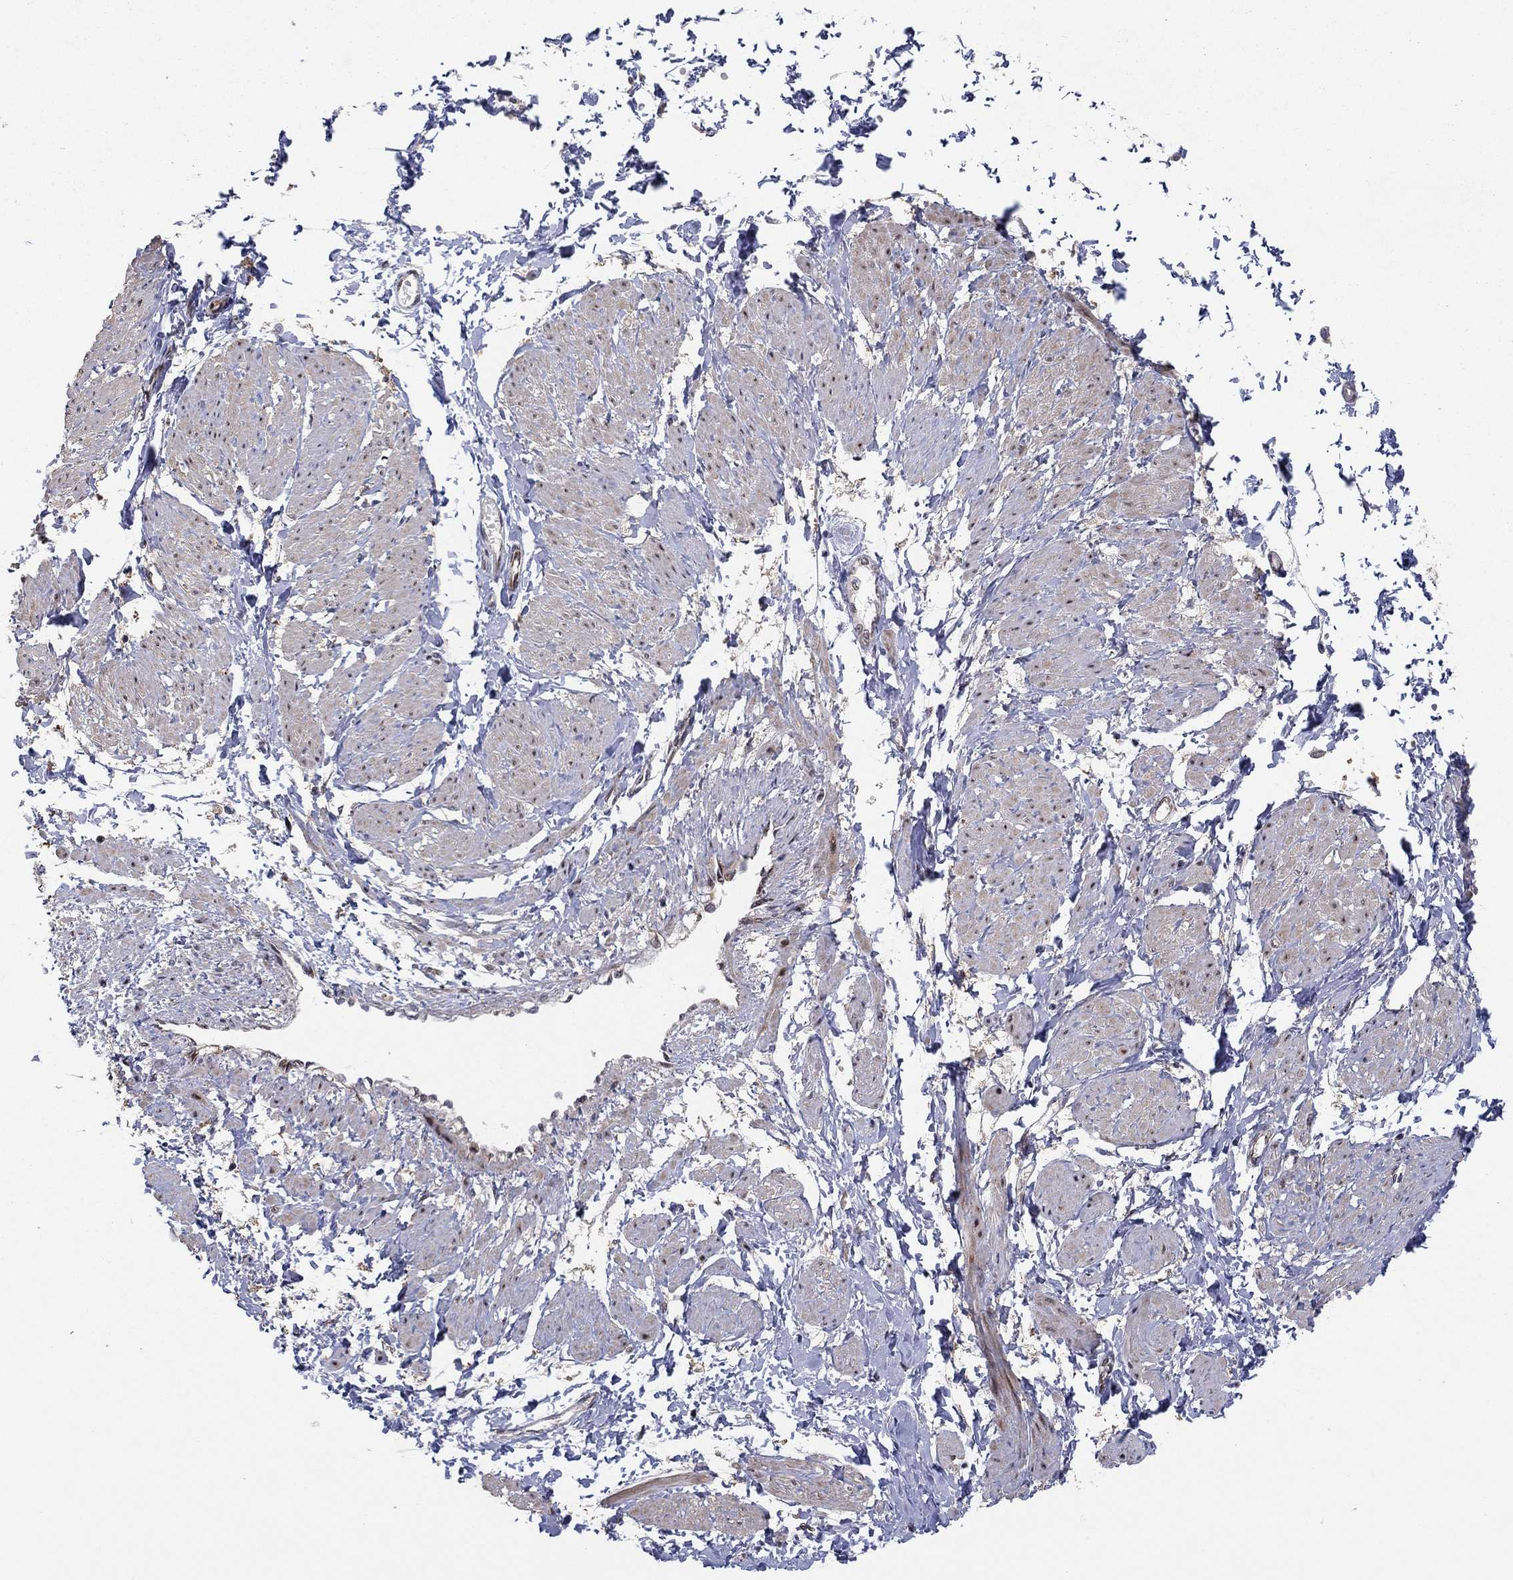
{"staining": {"intensity": "negative", "quantity": "none", "location": "none"}, "tissue": "smooth muscle", "cell_type": "Smooth muscle cells", "image_type": "normal", "snomed": [{"axis": "morphology", "description": "Normal tissue, NOS"}, {"axis": "topography", "description": "Smooth muscle"}, {"axis": "topography", "description": "Uterus"}], "caption": "Smooth muscle cells show no significant staining in unremarkable smooth muscle.", "gene": "ZNF395", "patient": {"sex": "female", "age": 39}}